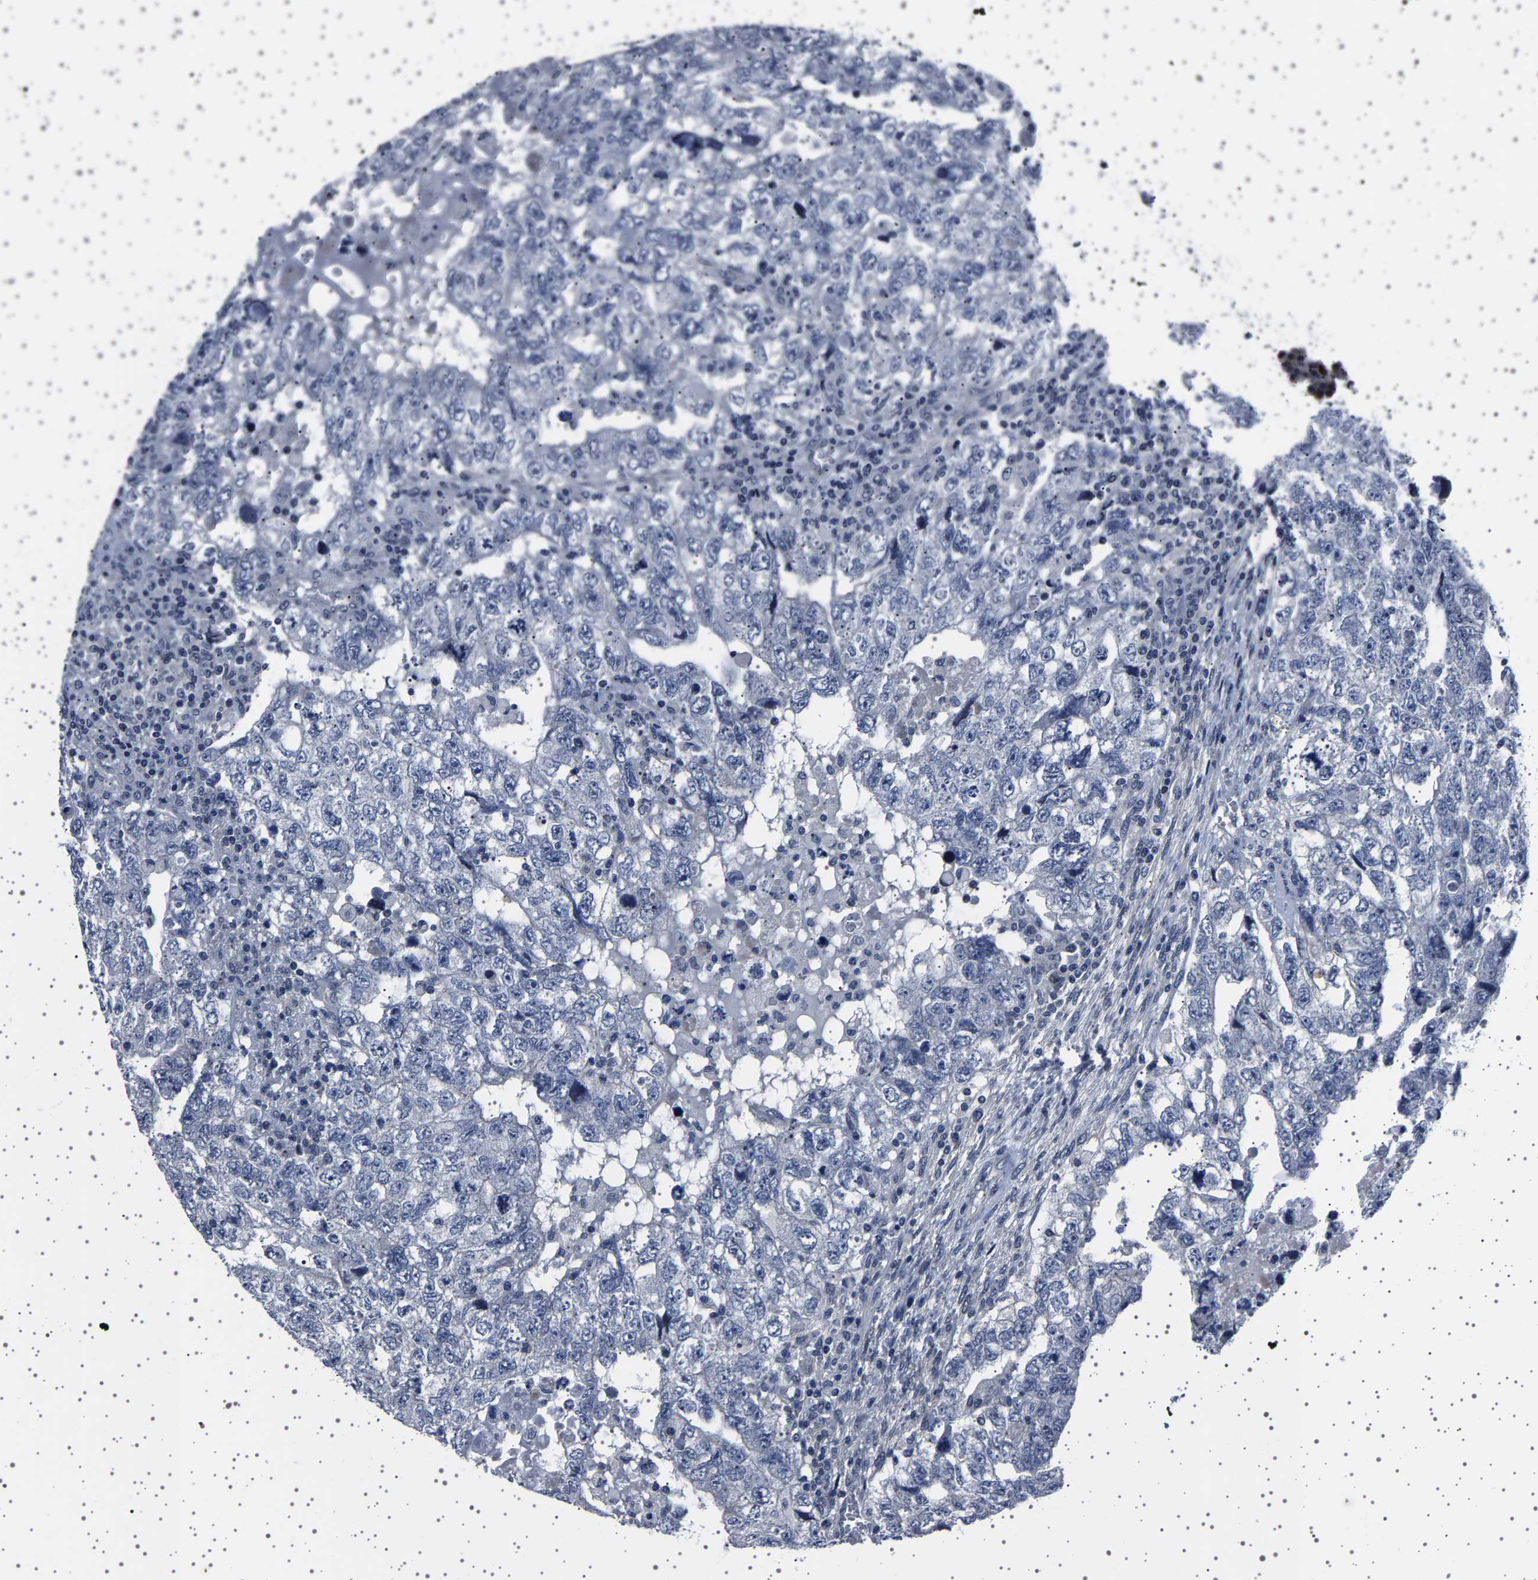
{"staining": {"intensity": "negative", "quantity": "none", "location": "none"}, "tissue": "testis cancer", "cell_type": "Tumor cells", "image_type": "cancer", "snomed": [{"axis": "morphology", "description": "Carcinoma, Embryonal, NOS"}, {"axis": "topography", "description": "Testis"}], "caption": "This is an IHC micrograph of testis cancer. There is no expression in tumor cells.", "gene": "PAK5", "patient": {"sex": "male", "age": 36}}